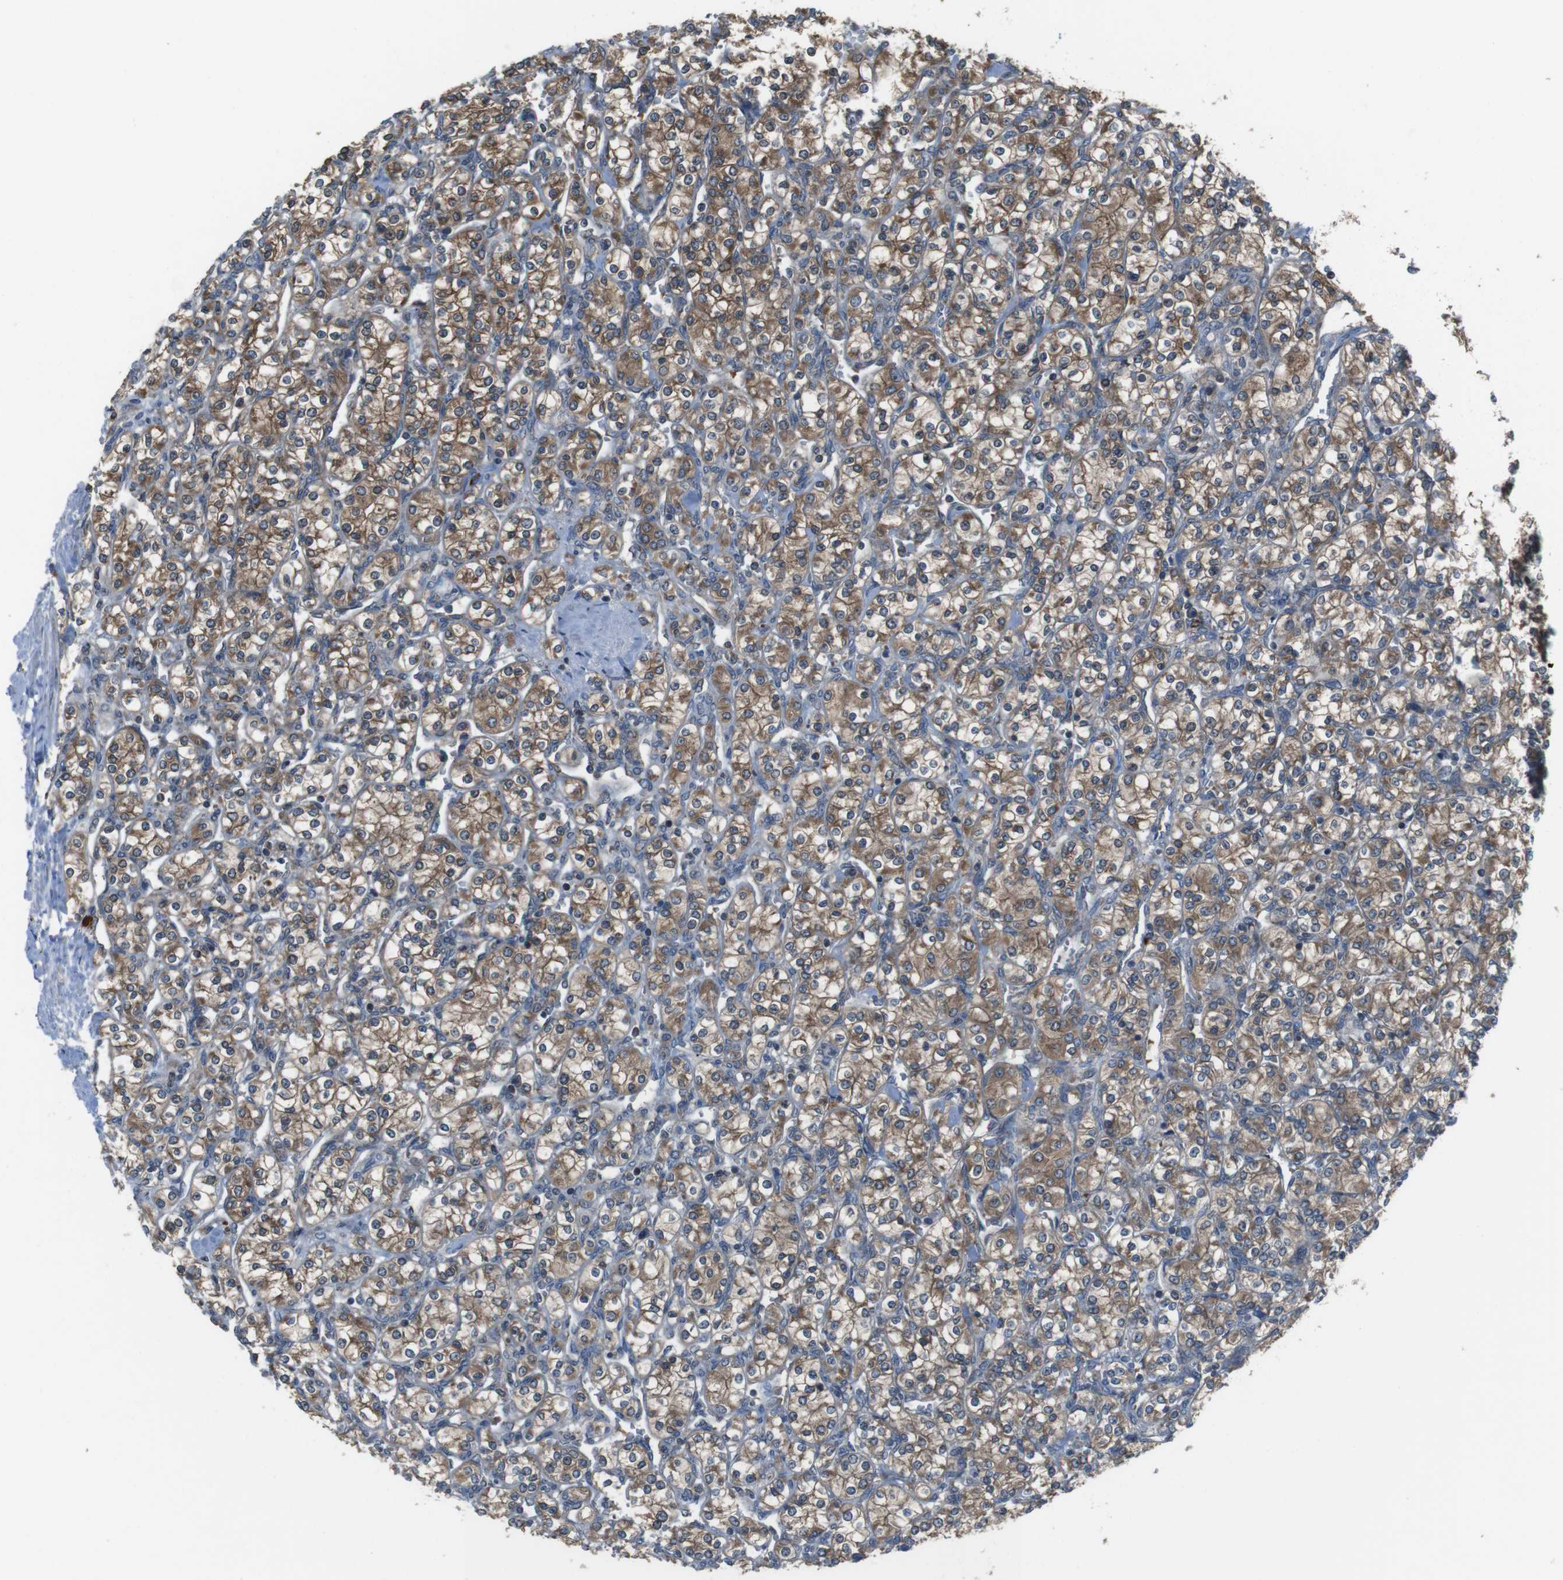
{"staining": {"intensity": "moderate", "quantity": ">75%", "location": "cytoplasmic/membranous"}, "tissue": "renal cancer", "cell_type": "Tumor cells", "image_type": "cancer", "snomed": [{"axis": "morphology", "description": "Adenocarcinoma, NOS"}, {"axis": "topography", "description": "Kidney"}], "caption": "A brown stain highlights moderate cytoplasmic/membranous positivity of a protein in human renal adenocarcinoma tumor cells. (IHC, brightfield microscopy, high magnification).", "gene": "SSR3", "patient": {"sex": "male", "age": 77}}